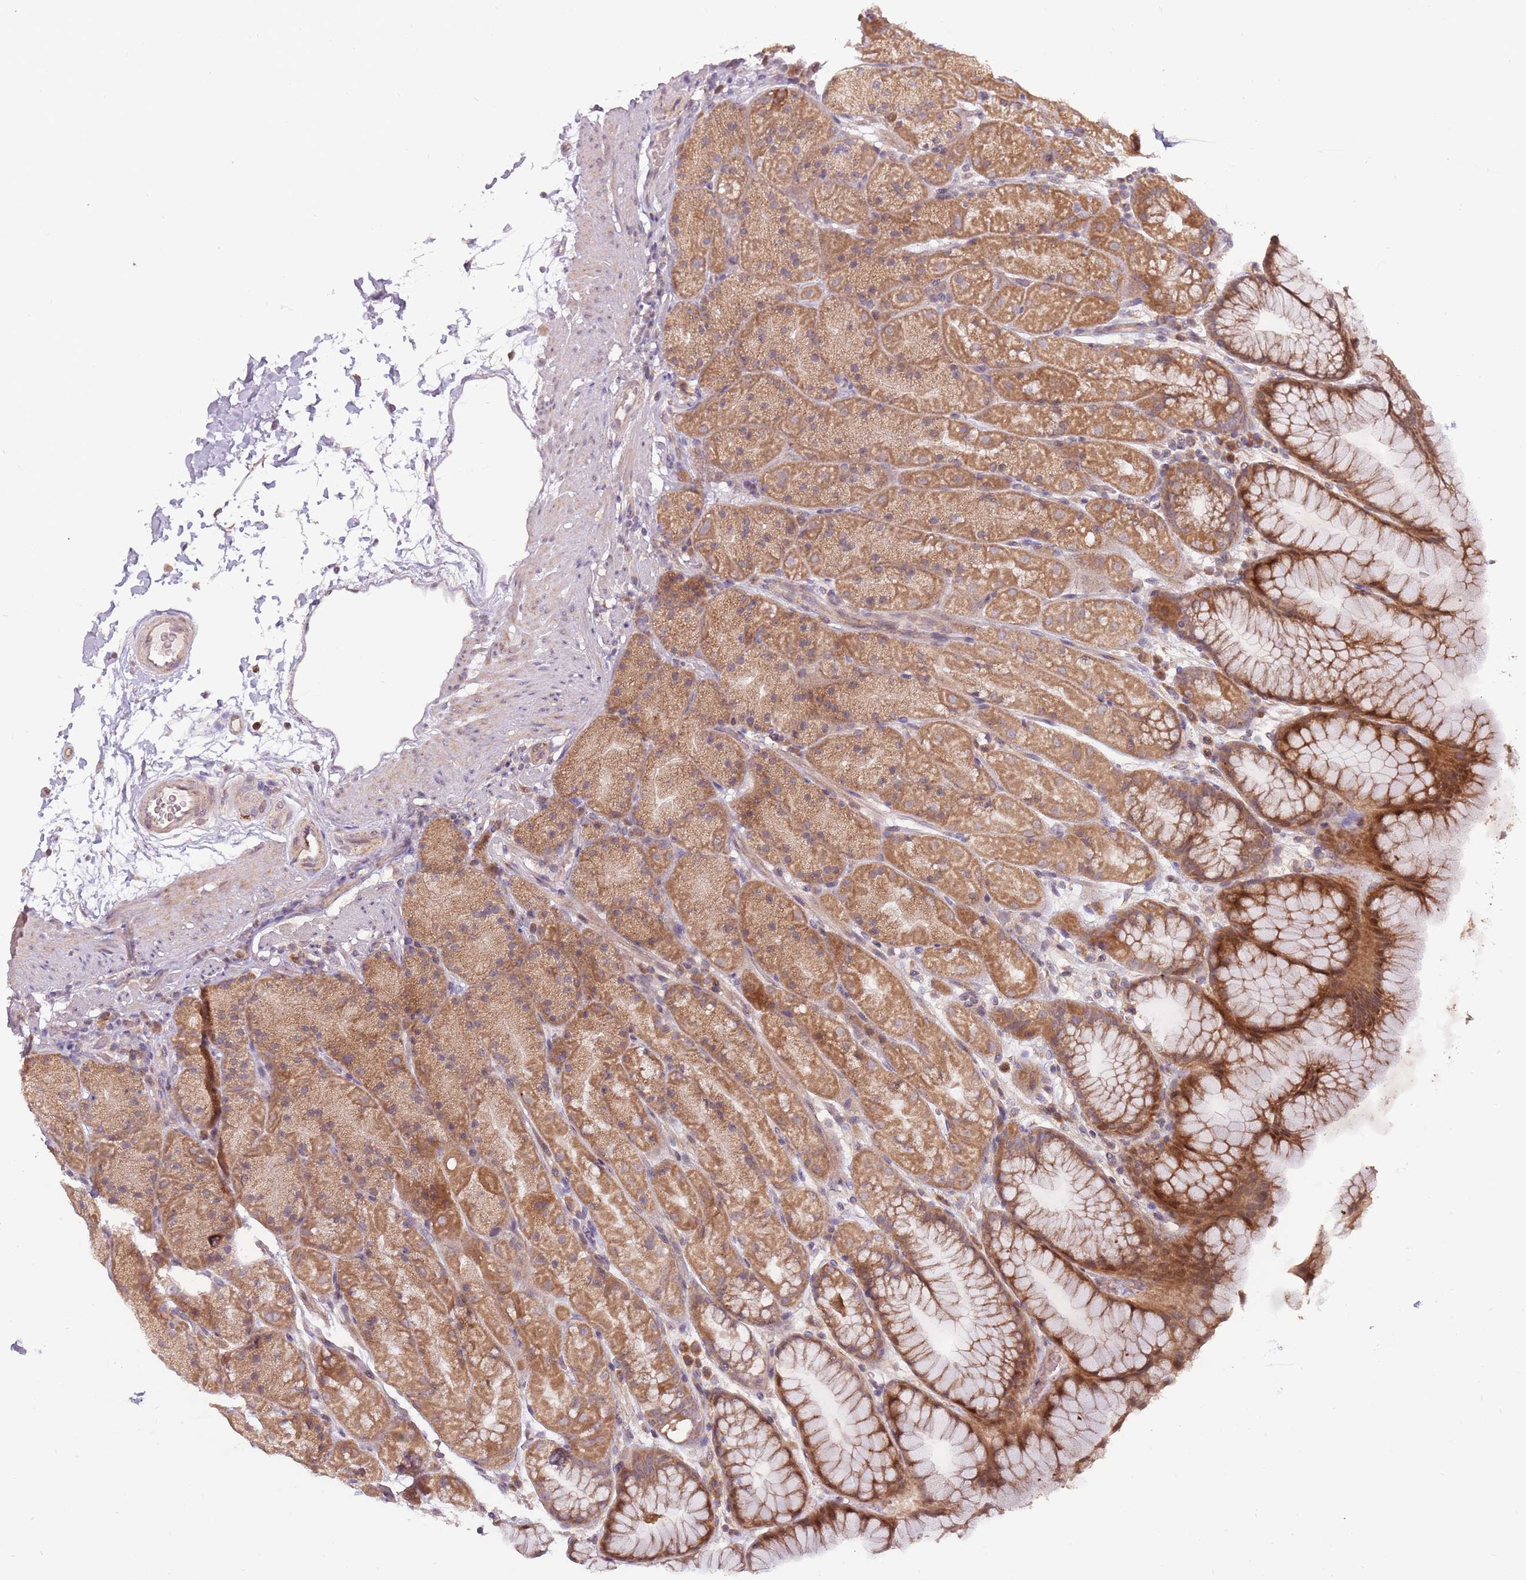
{"staining": {"intensity": "moderate", "quantity": ">75%", "location": "cytoplasmic/membranous,nuclear"}, "tissue": "stomach", "cell_type": "Glandular cells", "image_type": "normal", "snomed": [{"axis": "morphology", "description": "Normal tissue, NOS"}, {"axis": "topography", "description": "Stomach, upper"}, {"axis": "topography", "description": "Stomach, lower"}], "caption": "This is a photomicrograph of IHC staining of unremarkable stomach, which shows moderate expression in the cytoplasmic/membranous,nuclear of glandular cells.", "gene": "RNF181", "patient": {"sex": "male", "age": 67}}